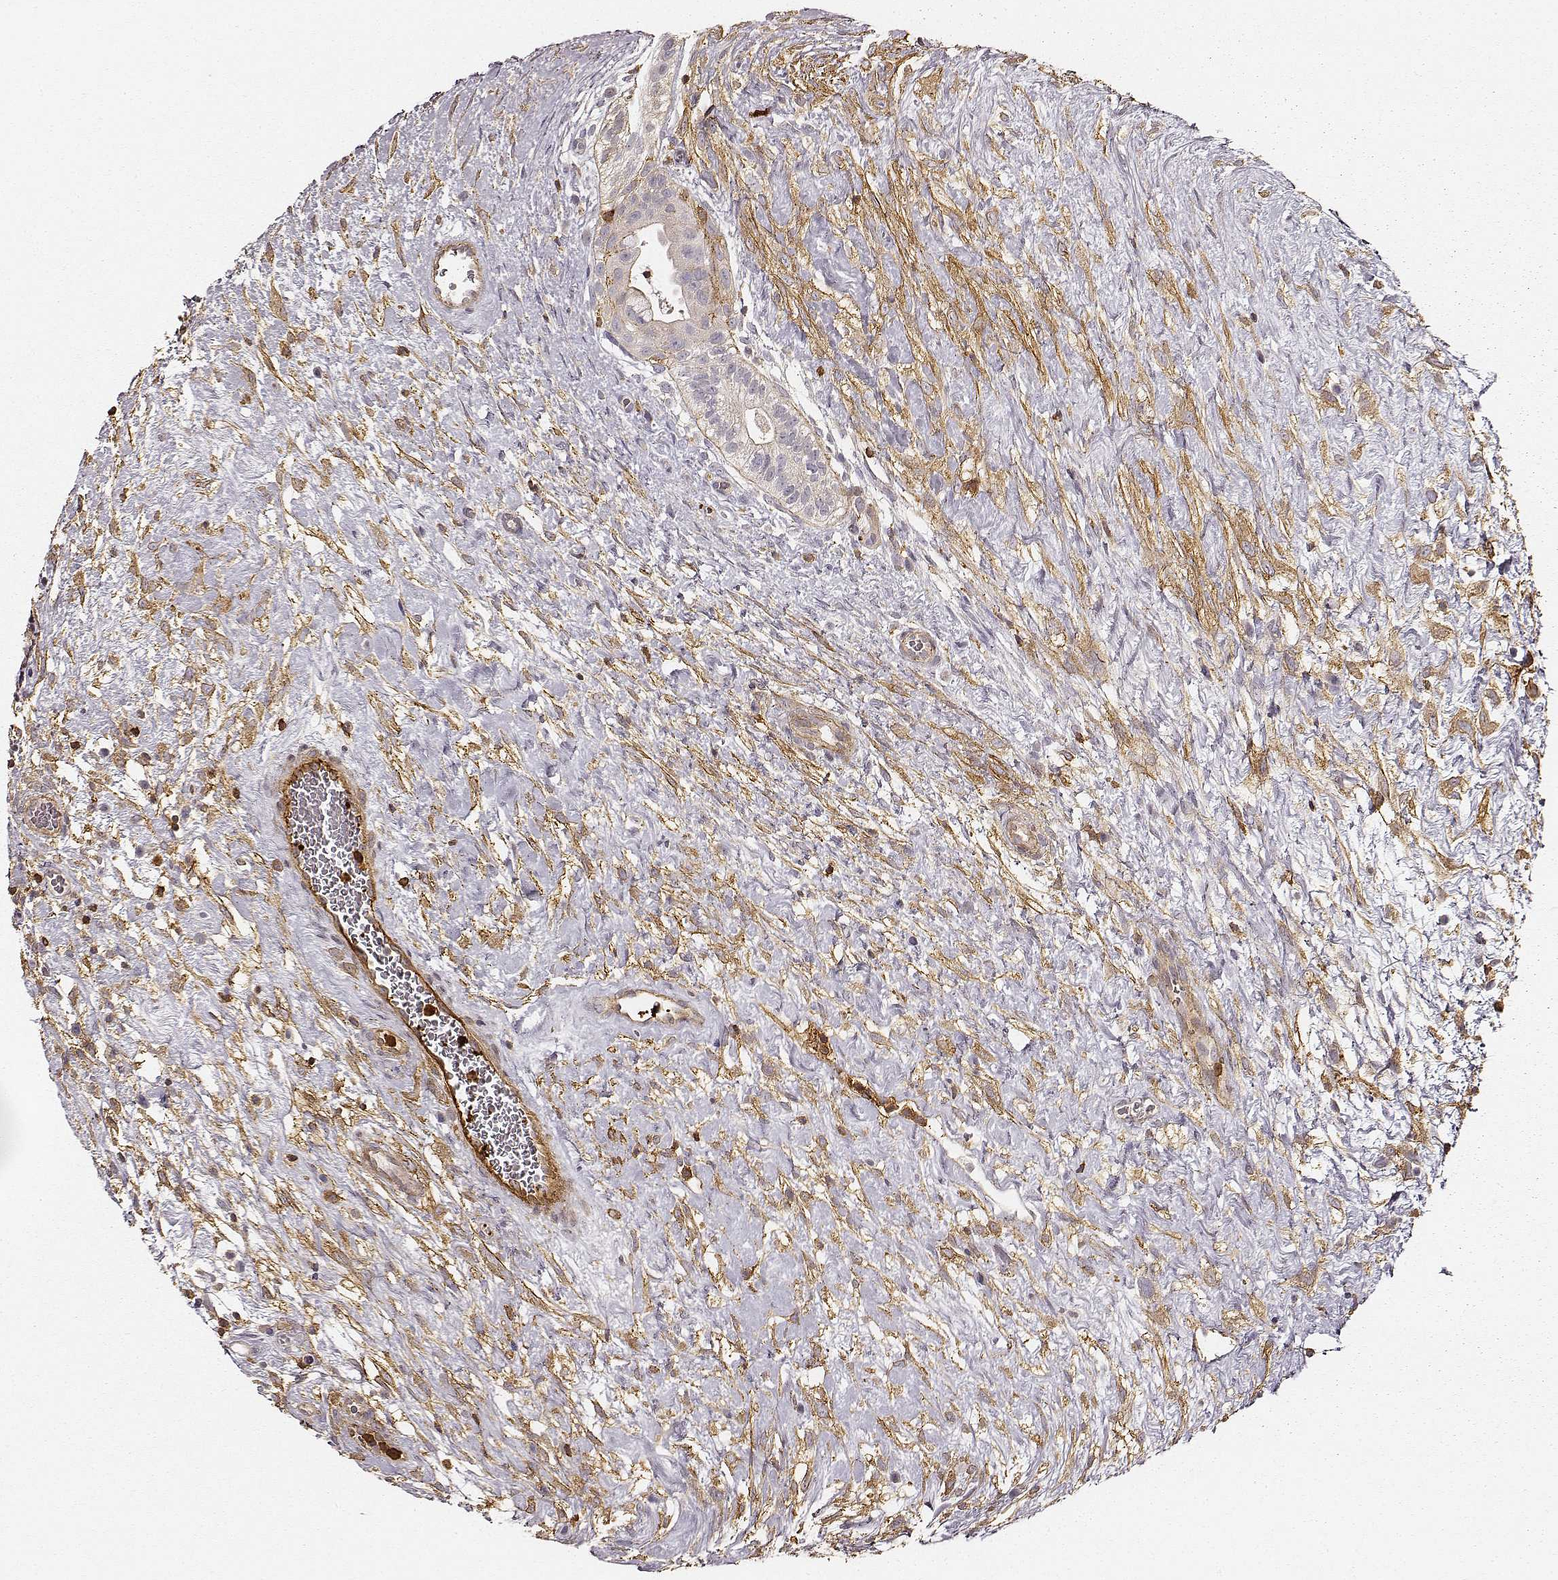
{"staining": {"intensity": "moderate", "quantity": "<25%", "location": "cytoplasmic/membranous"}, "tissue": "testis cancer", "cell_type": "Tumor cells", "image_type": "cancer", "snomed": [{"axis": "morphology", "description": "Normal tissue, NOS"}, {"axis": "morphology", "description": "Carcinoma, Embryonal, NOS"}, {"axis": "topography", "description": "Testis"}], "caption": "Immunohistochemical staining of testis embryonal carcinoma shows low levels of moderate cytoplasmic/membranous positivity in about <25% of tumor cells.", "gene": "ZYX", "patient": {"sex": "male", "age": 32}}